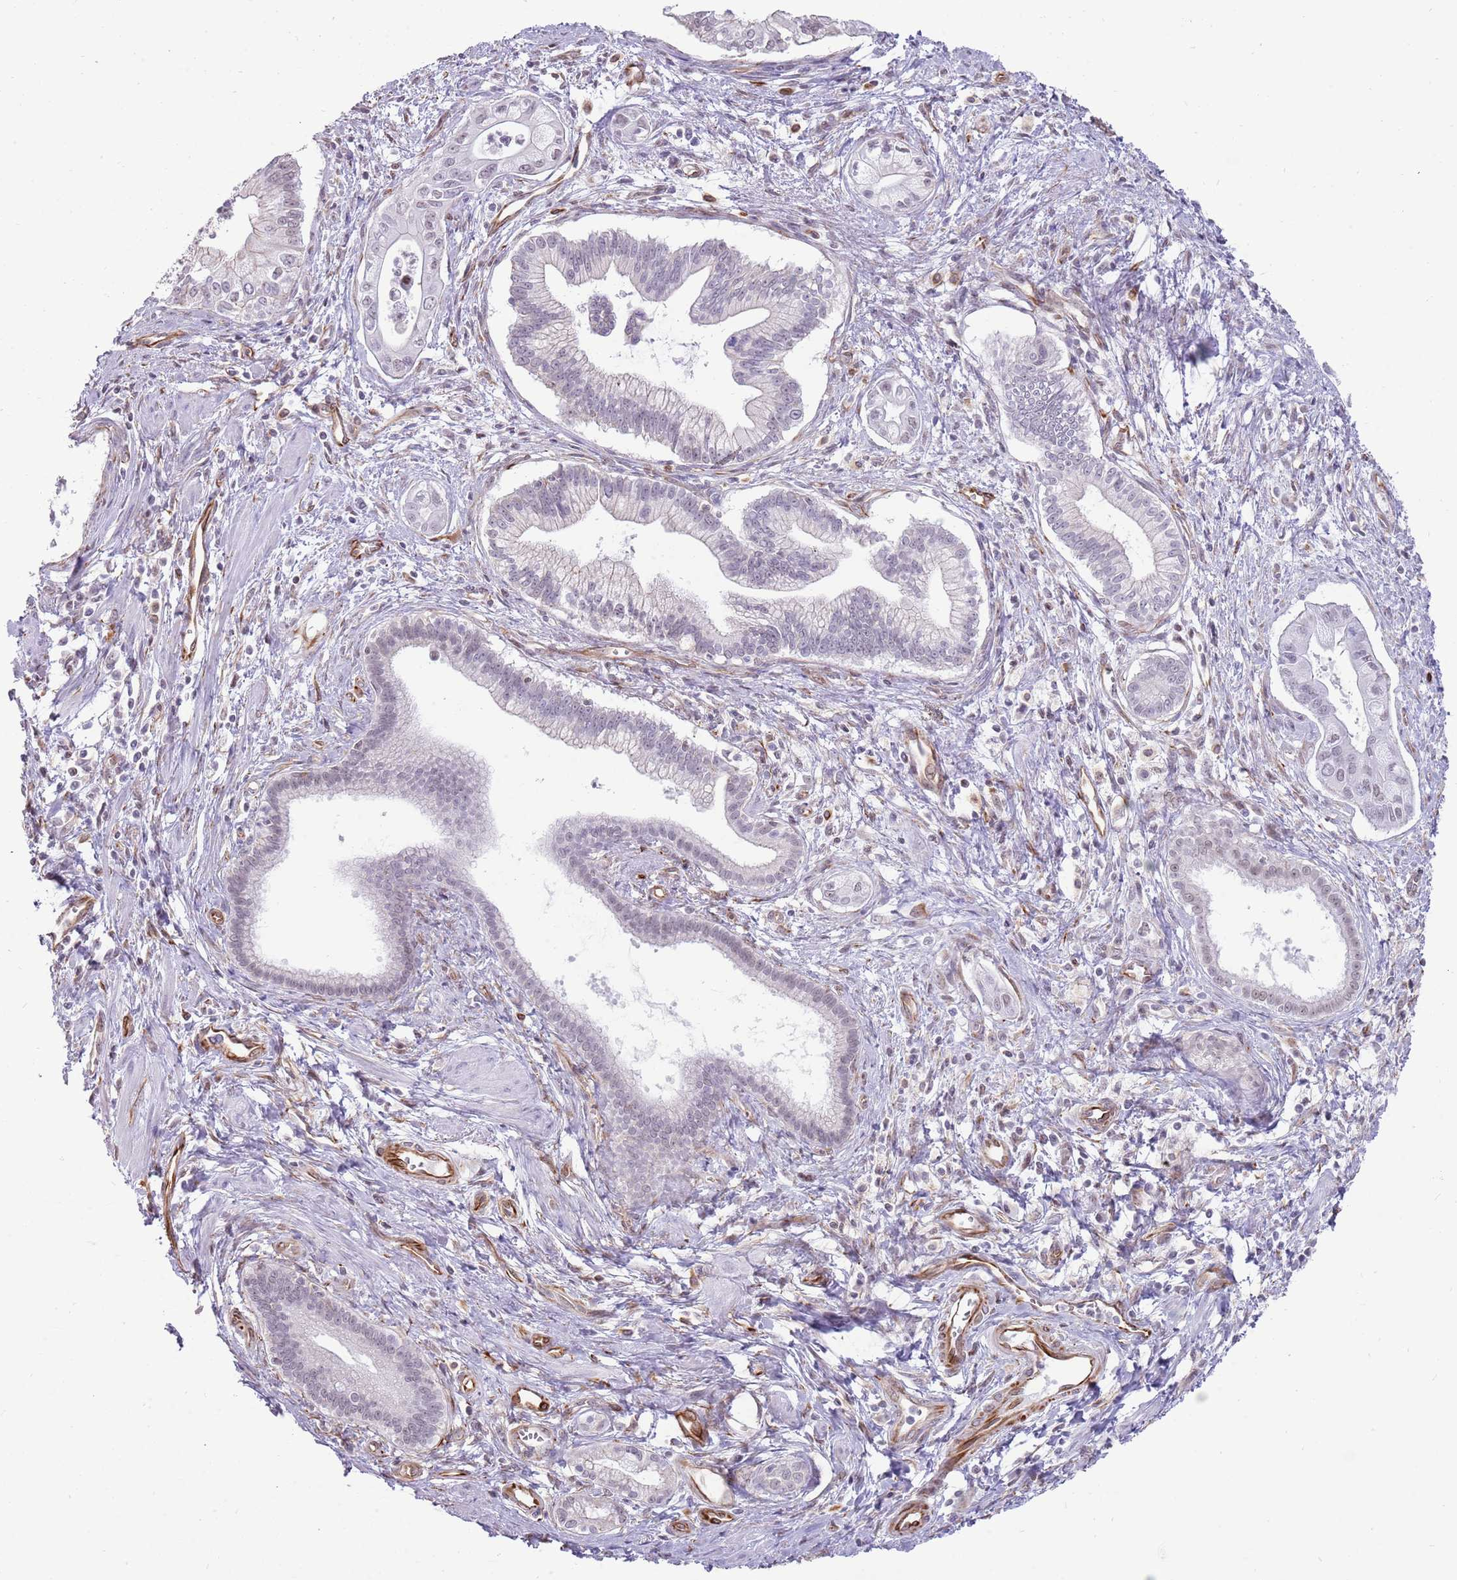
{"staining": {"intensity": "negative", "quantity": "none", "location": "none"}, "tissue": "pancreatic cancer", "cell_type": "Tumor cells", "image_type": "cancer", "snomed": [{"axis": "morphology", "description": "Adenocarcinoma, NOS"}, {"axis": "topography", "description": "Pancreas"}], "caption": "This is a photomicrograph of immunohistochemistry staining of pancreatic cancer, which shows no staining in tumor cells.", "gene": "NBPF3", "patient": {"sex": "male", "age": 78}}